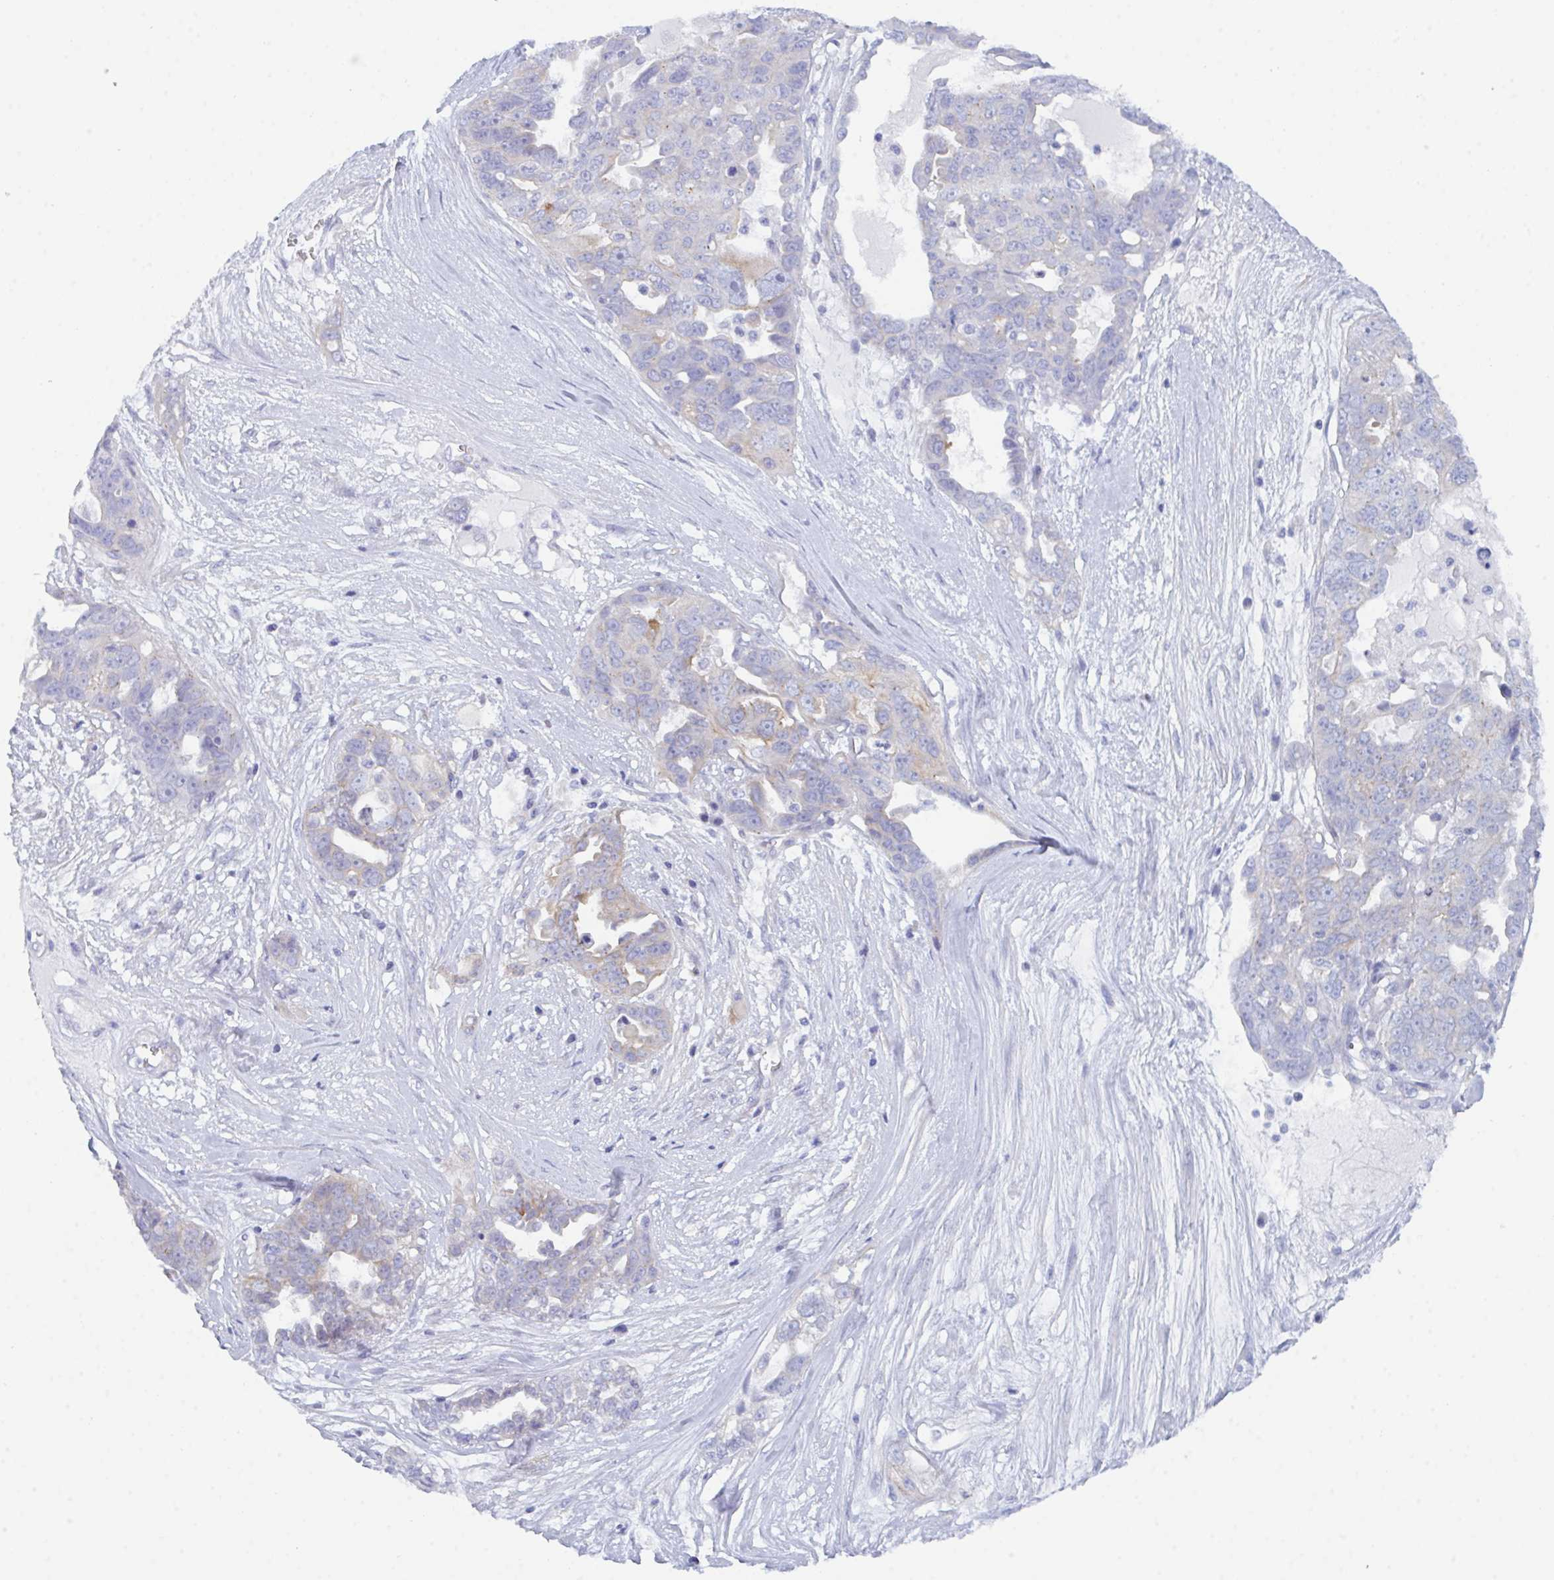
{"staining": {"intensity": "weak", "quantity": "<25%", "location": "cytoplasmic/membranous"}, "tissue": "ovarian cancer", "cell_type": "Tumor cells", "image_type": "cancer", "snomed": [{"axis": "morphology", "description": "Carcinoma, endometroid"}, {"axis": "topography", "description": "Ovary"}], "caption": "Ovarian cancer (endometroid carcinoma) stained for a protein using immunohistochemistry (IHC) exhibits no expression tumor cells.", "gene": "CEP170B", "patient": {"sex": "female", "age": 70}}